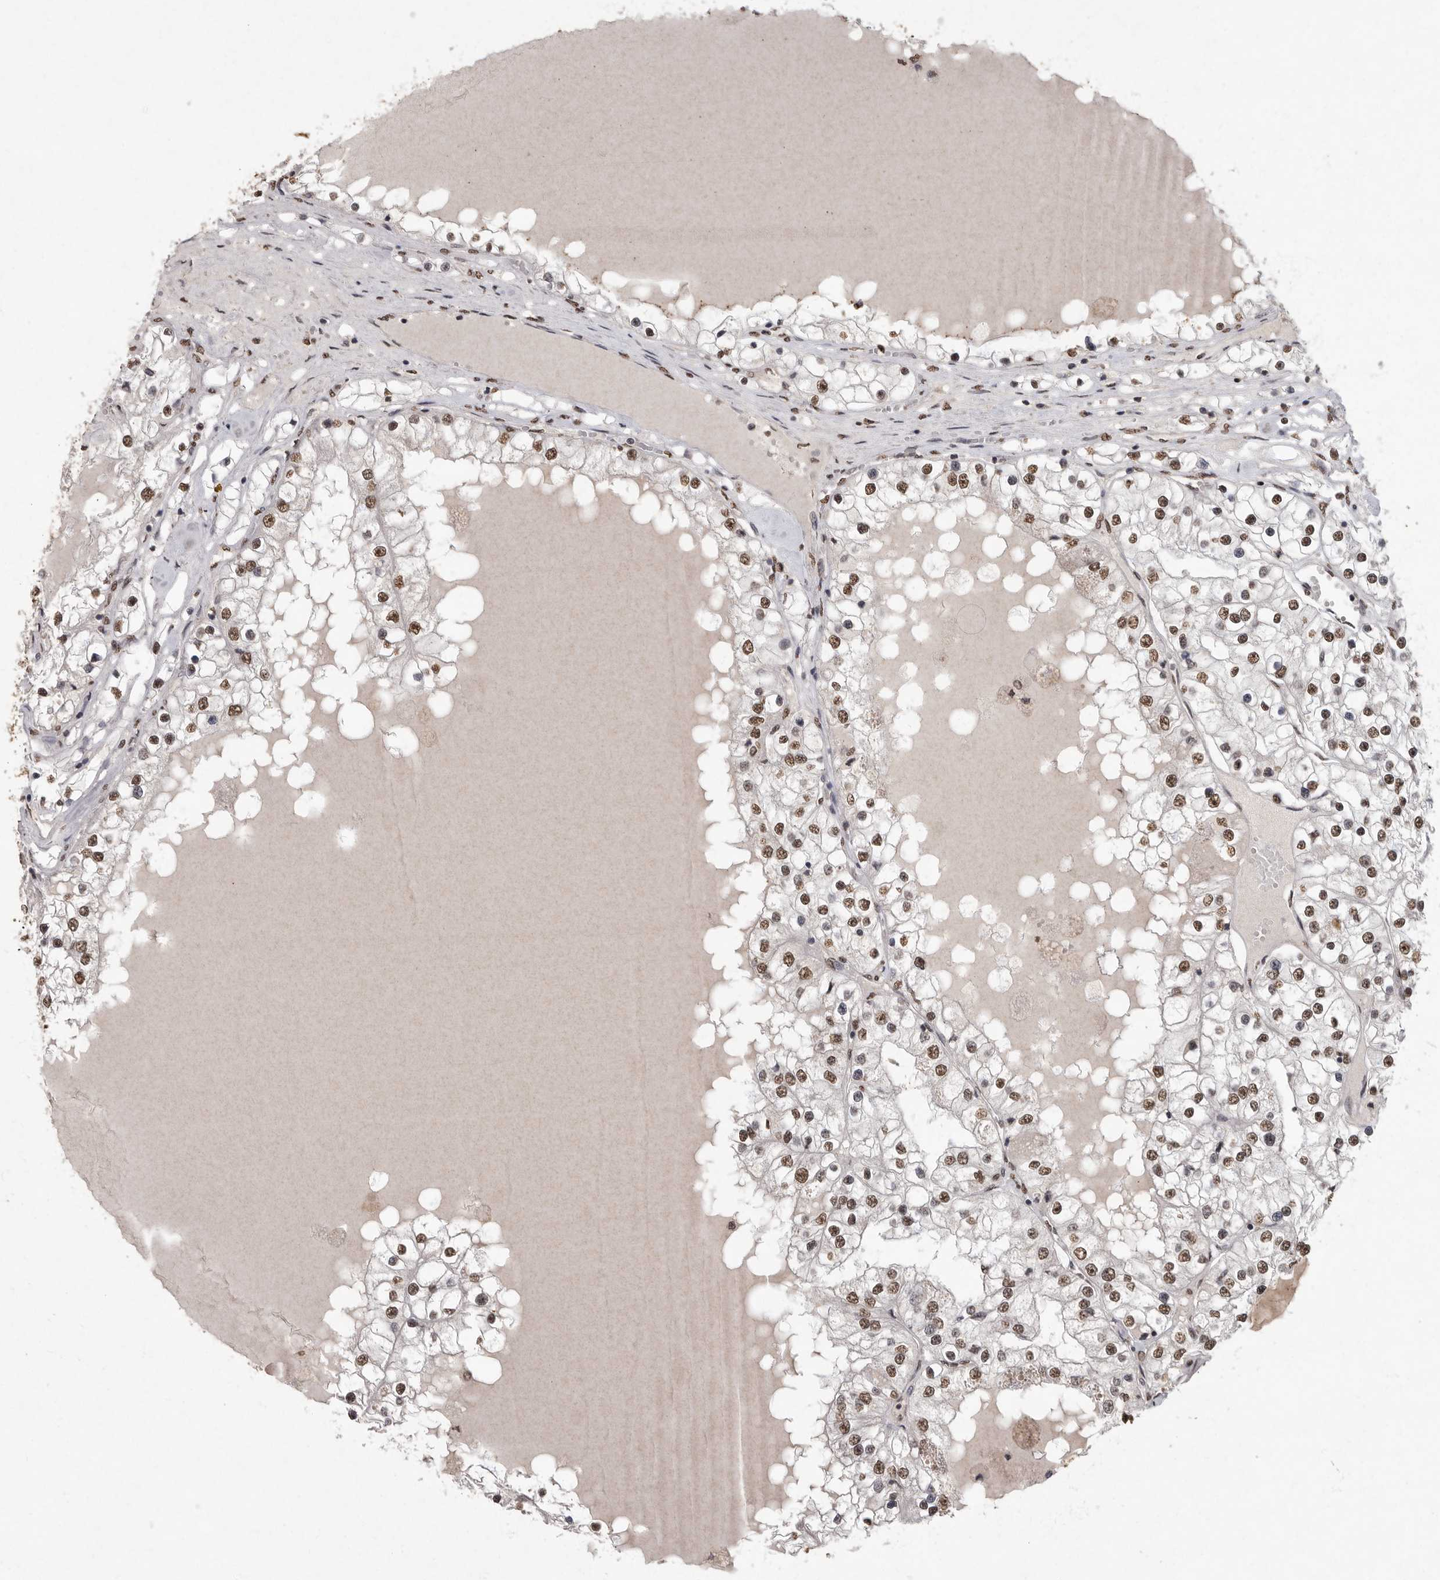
{"staining": {"intensity": "moderate", "quantity": ">75%", "location": "nuclear"}, "tissue": "renal cancer", "cell_type": "Tumor cells", "image_type": "cancer", "snomed": [{"axis": "morphology", "description": "Adenocarcinoma, NOS"}, {"axis": "topography", "description": "Kidney"}], "caption": "Immunohistochemistry (IHC) (DAB (3,3'-diaminobenzidine)) staining of human renal adenocarcinoma shows moderate nuclear protein positivity in about >75% of tumor cells.", "gene": "NBL1", "patient": {"sex": "male", "age": 68}}